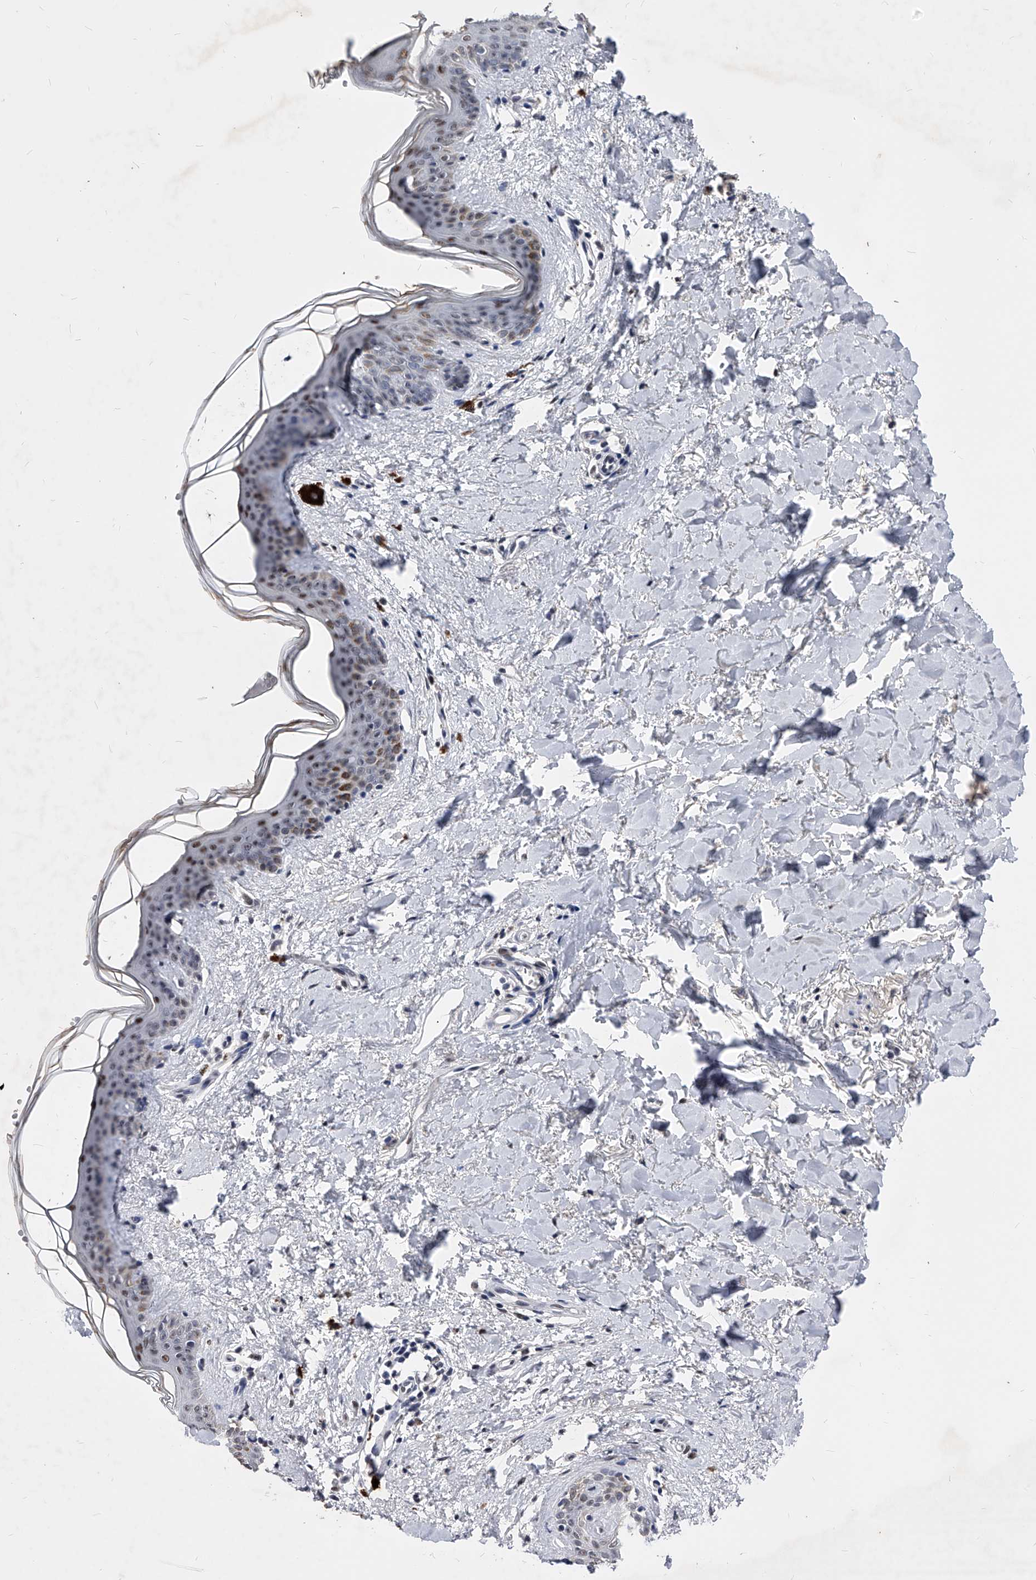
{"staining": {"intensity": "negative", "quantity": "none", "location": "none"}, "tissue": "skin", "cell_type": "Fibroblasts", "image_type": "normal", "snomed": [{"axis": "morphology", "description": "Normal tissue, NOS"}, {"axis": "topography", "description": "Skin"}], "caption": "Fibroblasts show no significant expression in unremarkable skin. (Brightfield microscopy of DAB (3,3'-diaminobenzidine) immunohistochemistry (IHC) at high magnification).", "gene": "ZNF529", "patient": {"sex": "female", "age": 46}}